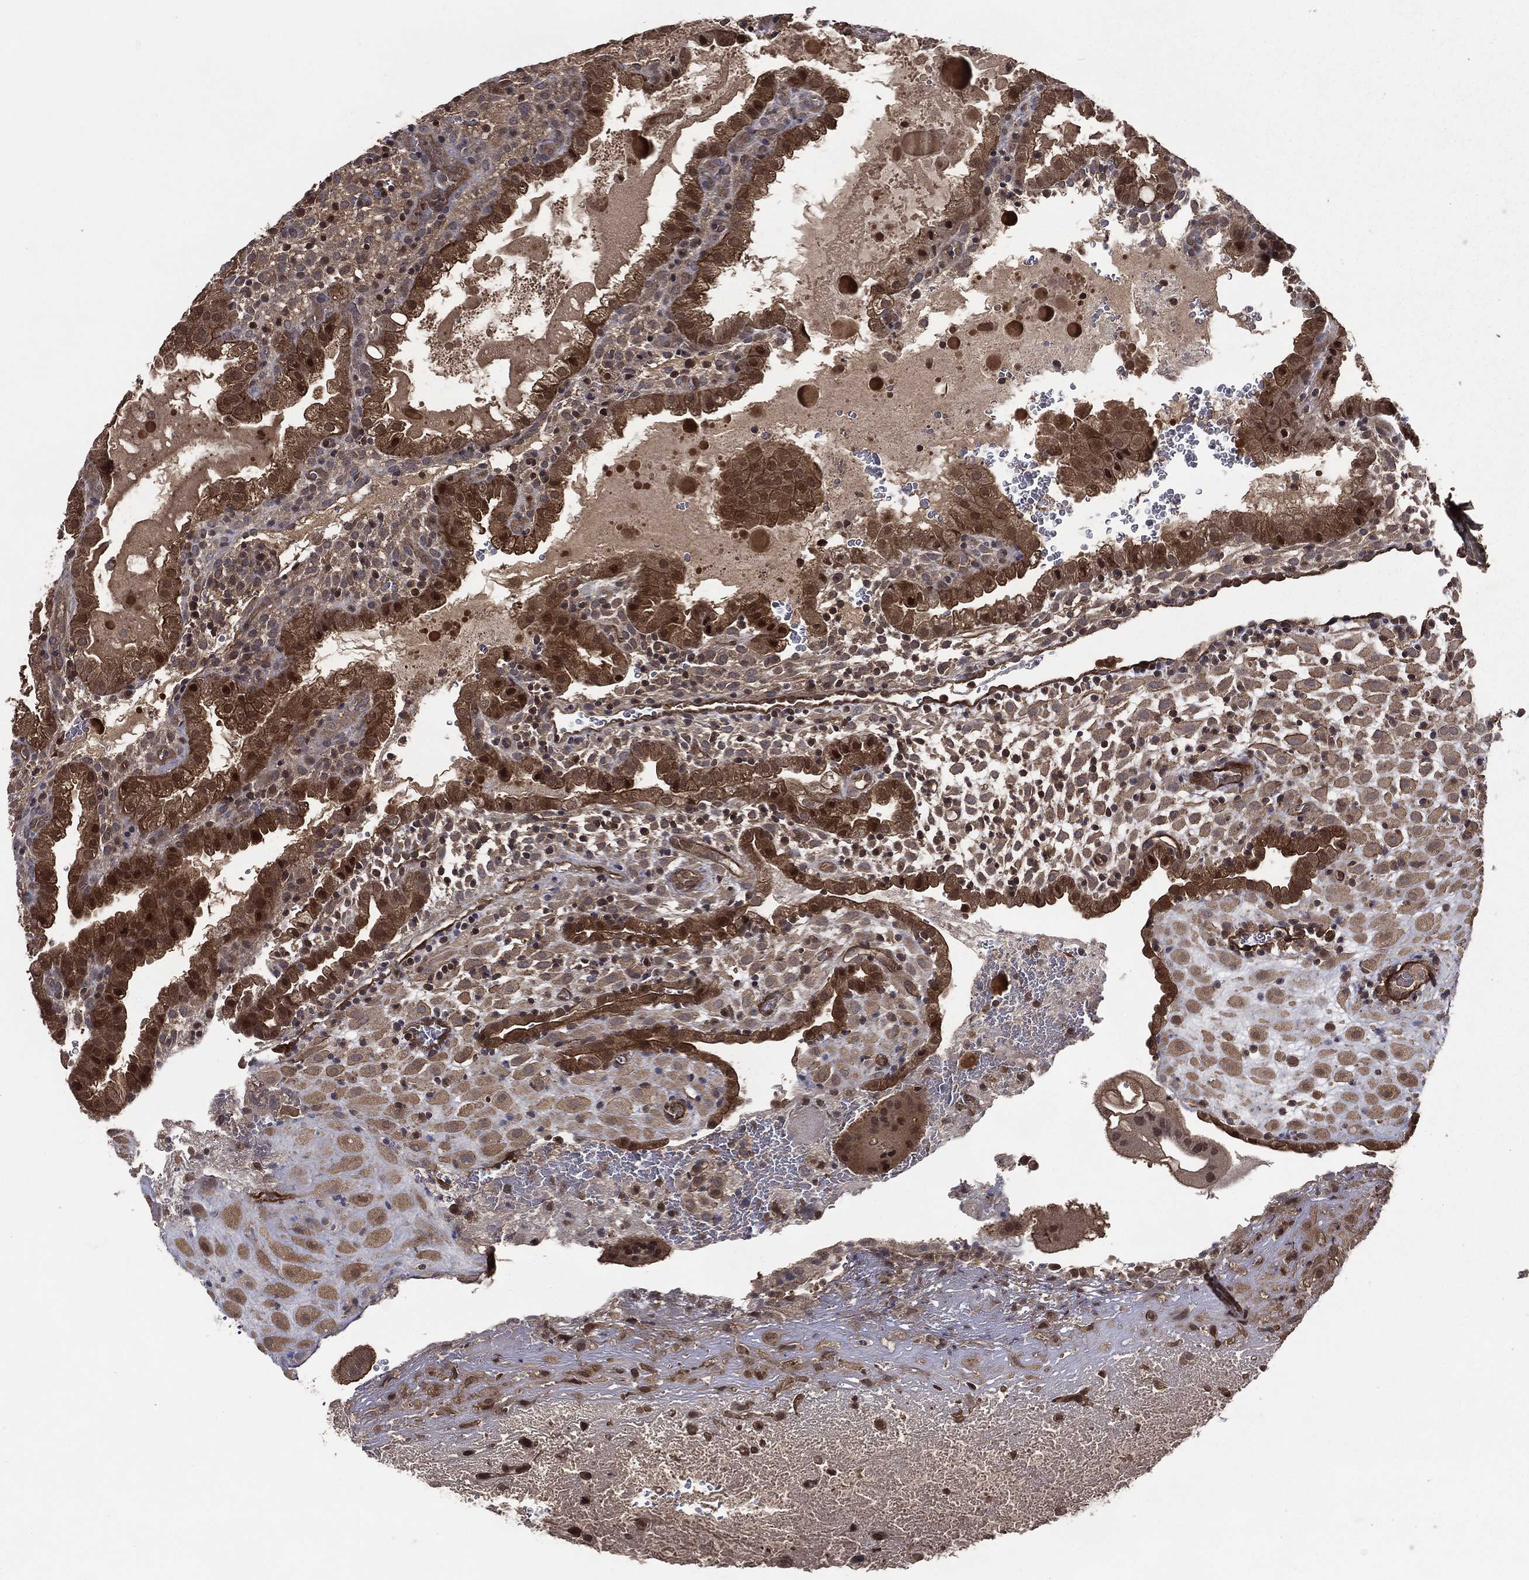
{"staining": {"intensity": "moderate", "quantity": ">75%", "location": "cytoplasmic/membranous"}, "tissue": "placenta", "cell_type": "Decidual cells", "image_type": "normal", "snomed": [{"axis": "morphology", "description": "Normal tissue, NOS"}, {"axis": "topography", "description": "Placenta"}], "caption": "Moderate cytoplasmic/membranous expression for a protein is appreciated in about >75% of decidual cells of normal placenta using immunohistochemistry.", "gene": "FGD1", "patient": {"sex": "female", "age": 19}}